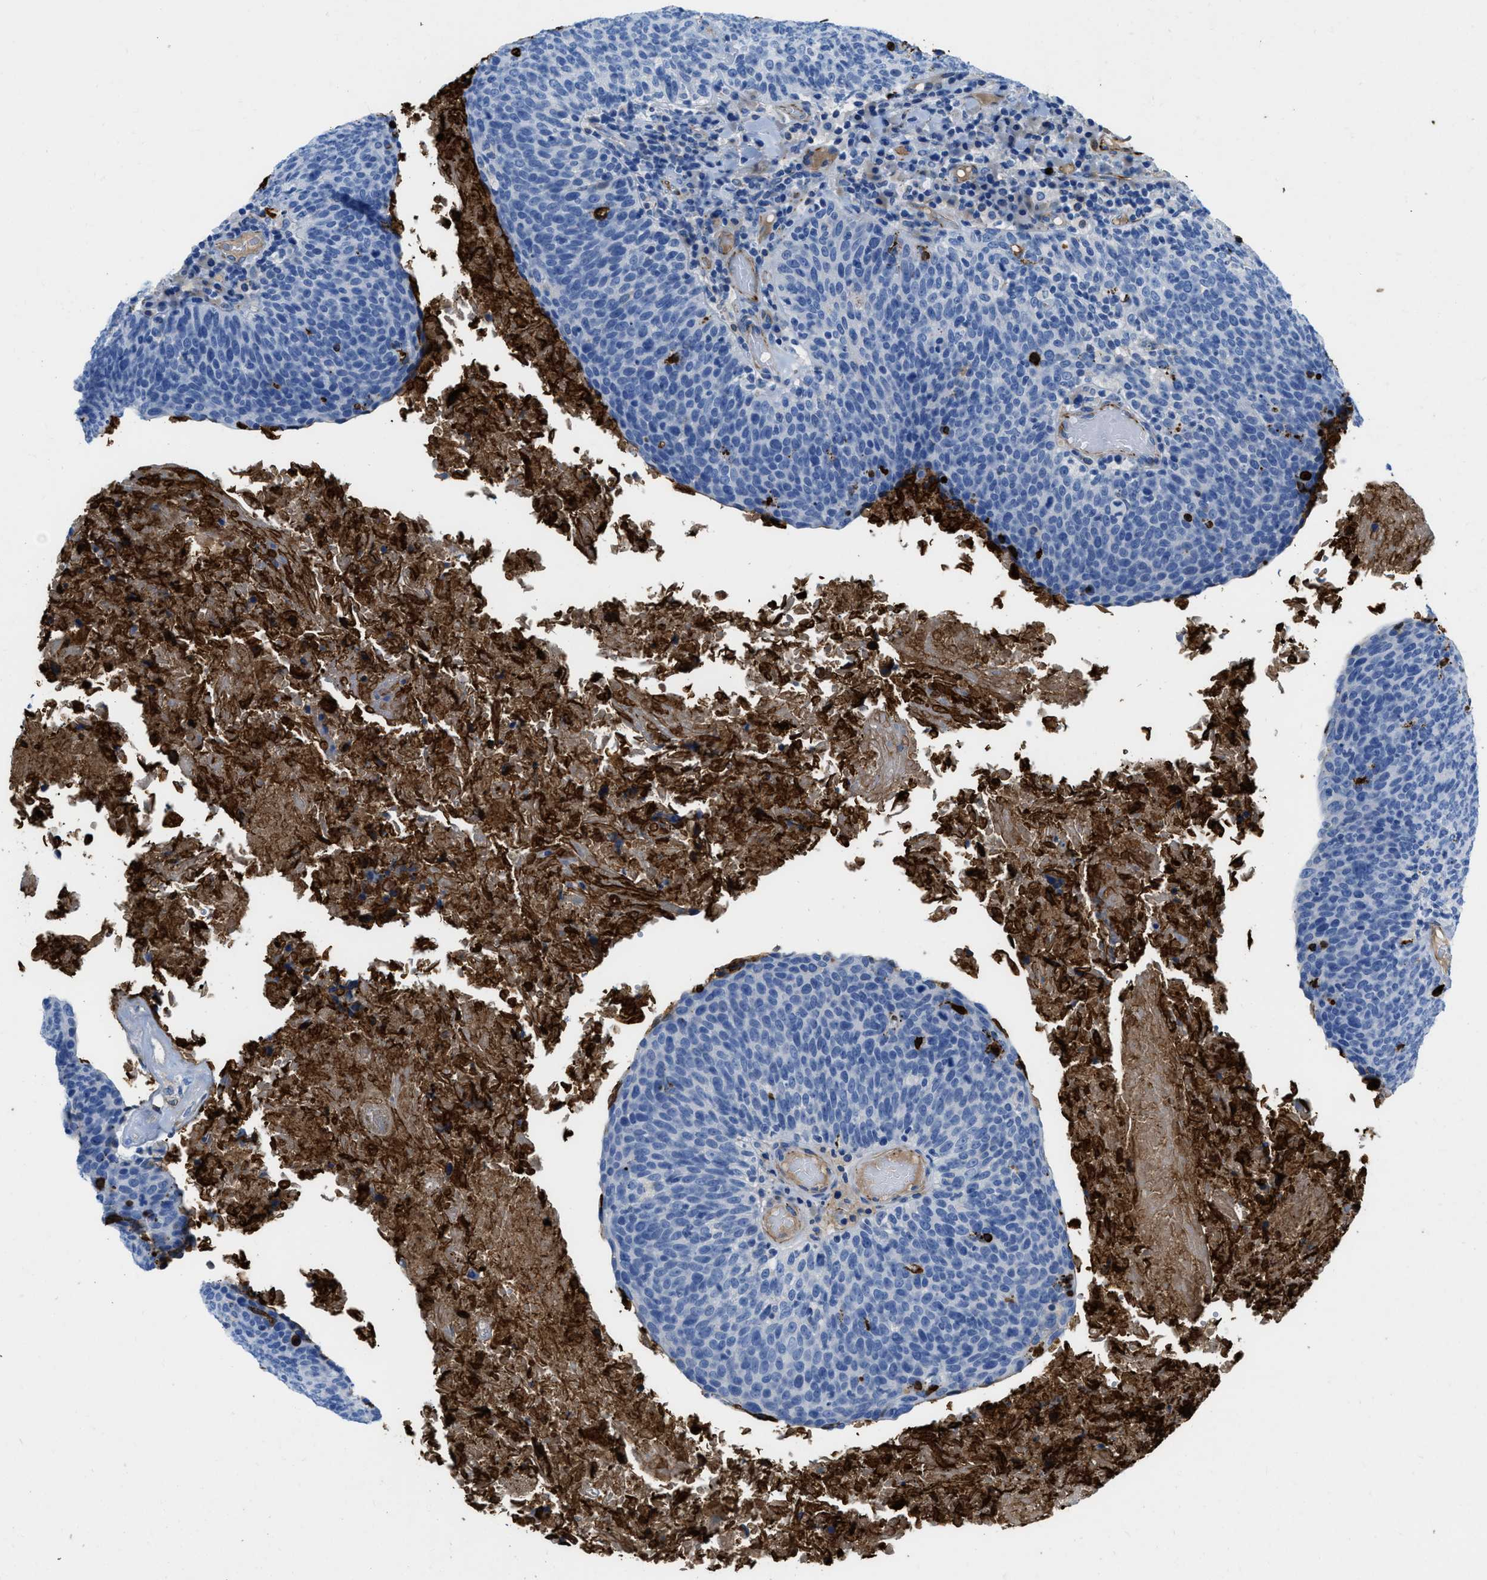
{"staining": {"intensity": "negative", "quantity": "none", "location": "none"}, "tissue": "head and neck cancer", "cell_type": "Tumor cells", "image_type": "cancer", "snomed": [{"axis": "morphology", "description": "Squamous cell carcinoma, NOS"}, {"axis": "morphology", "description": "Squamous cell carcinoma, metastatic, NOS"}, {"axis": "topography", "description": "Lymph node"}, {"axis": "topography", "description": "Head-Neck"}], "caption": "High power microscopy micrograph of an IHC photomicrograph of head and neck cancer (squamous cell carcinoma), revealing no significant staining in tumor cells.", "gene": "XCR1", "patient": {"sex": "male", "age": 62}}